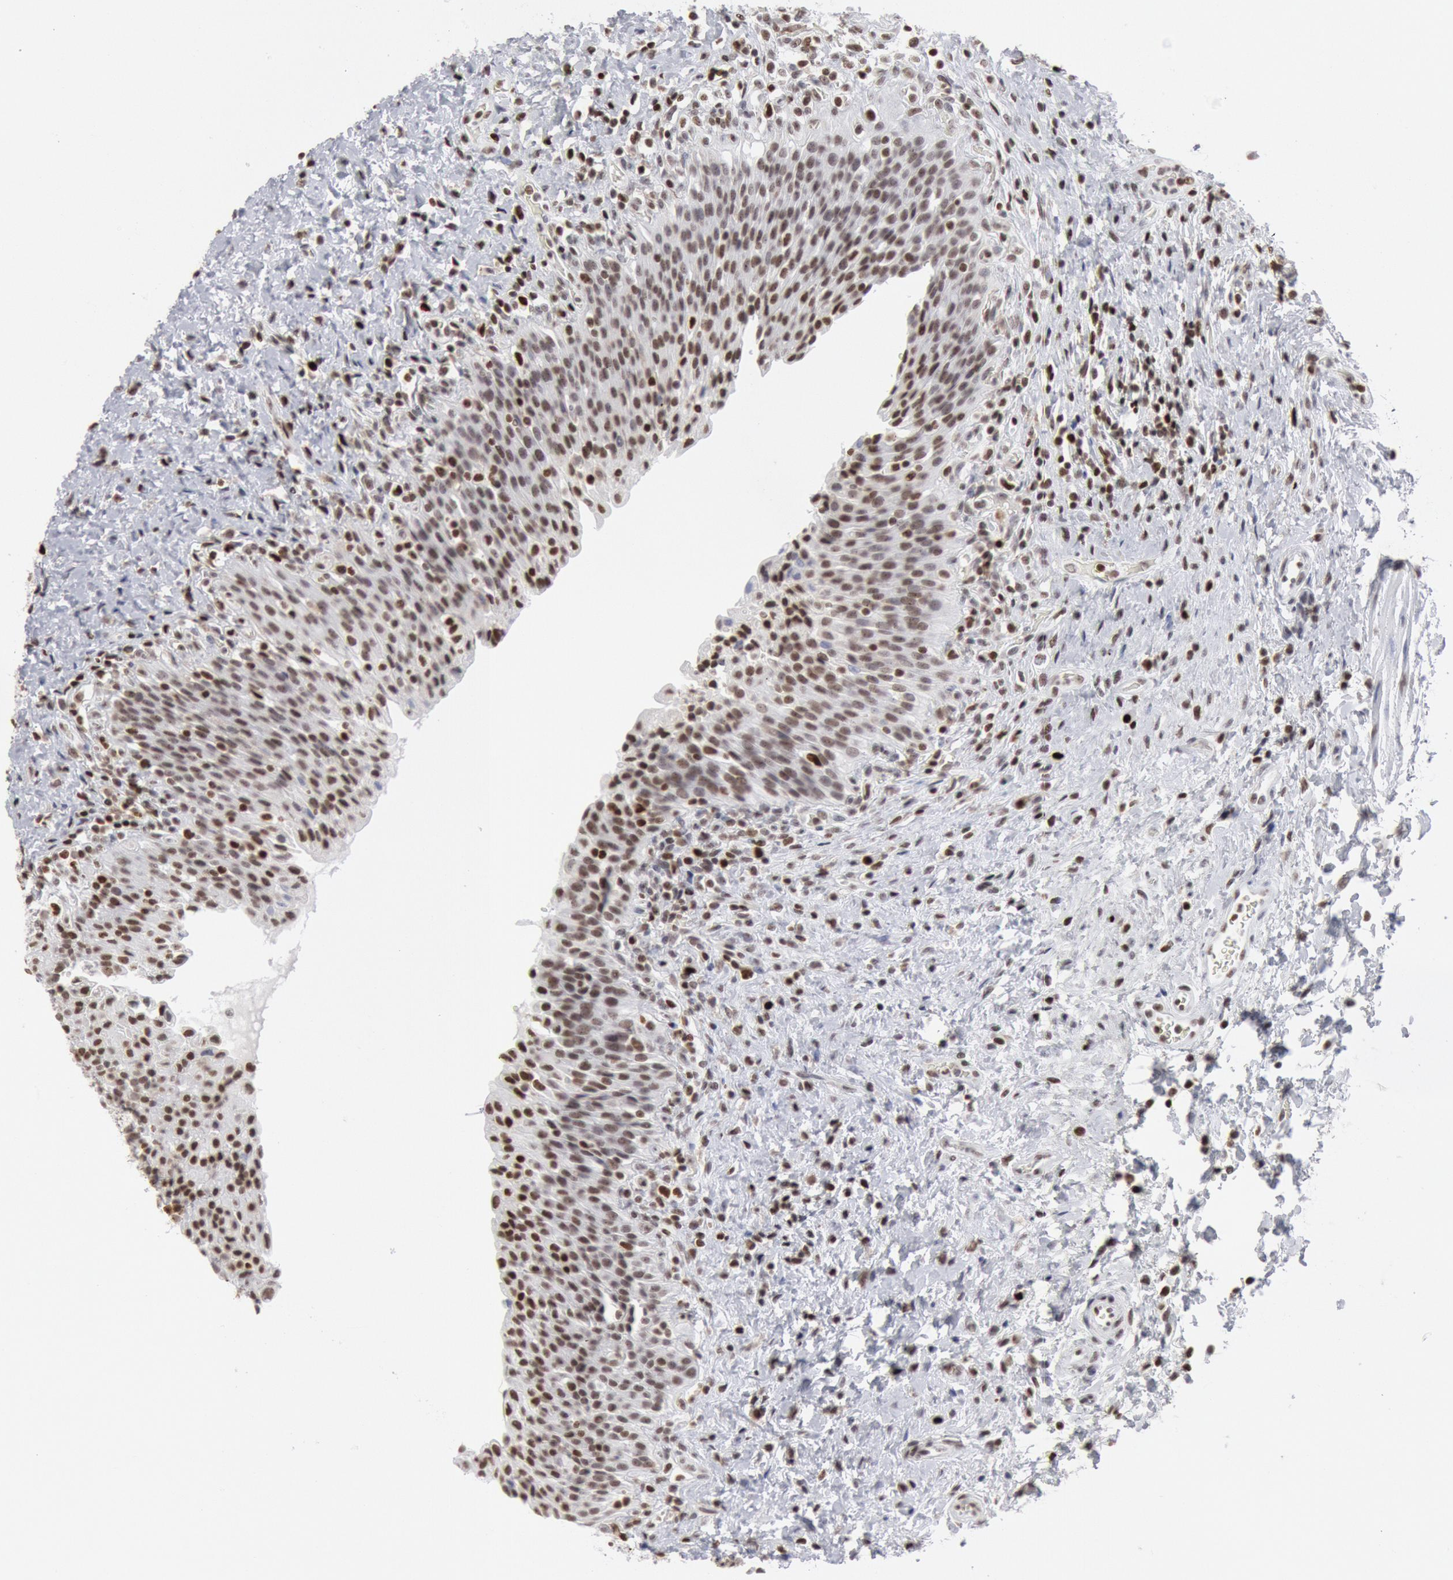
{"staining": {"intensity": "moderate", "quantity": ">75%", "location": "nuclear"}, "tissue": "urinary bladder", "cell_type": "Urothelial cells", "image_type": "normal", "snomed": [{"axis": "morphology", "description": "Normal tissue, NOS"}, {"axis": "topography", "description": "Urinary bladder"}], "caption": "Moderate nuclear staining for a protein is appreciated in approximately >75% of urothelial cells of benign urinary bladder using immunohistochemistry (IHC).", "gene": "SUB1", "patient": {"sex": "male", "age": 51}}